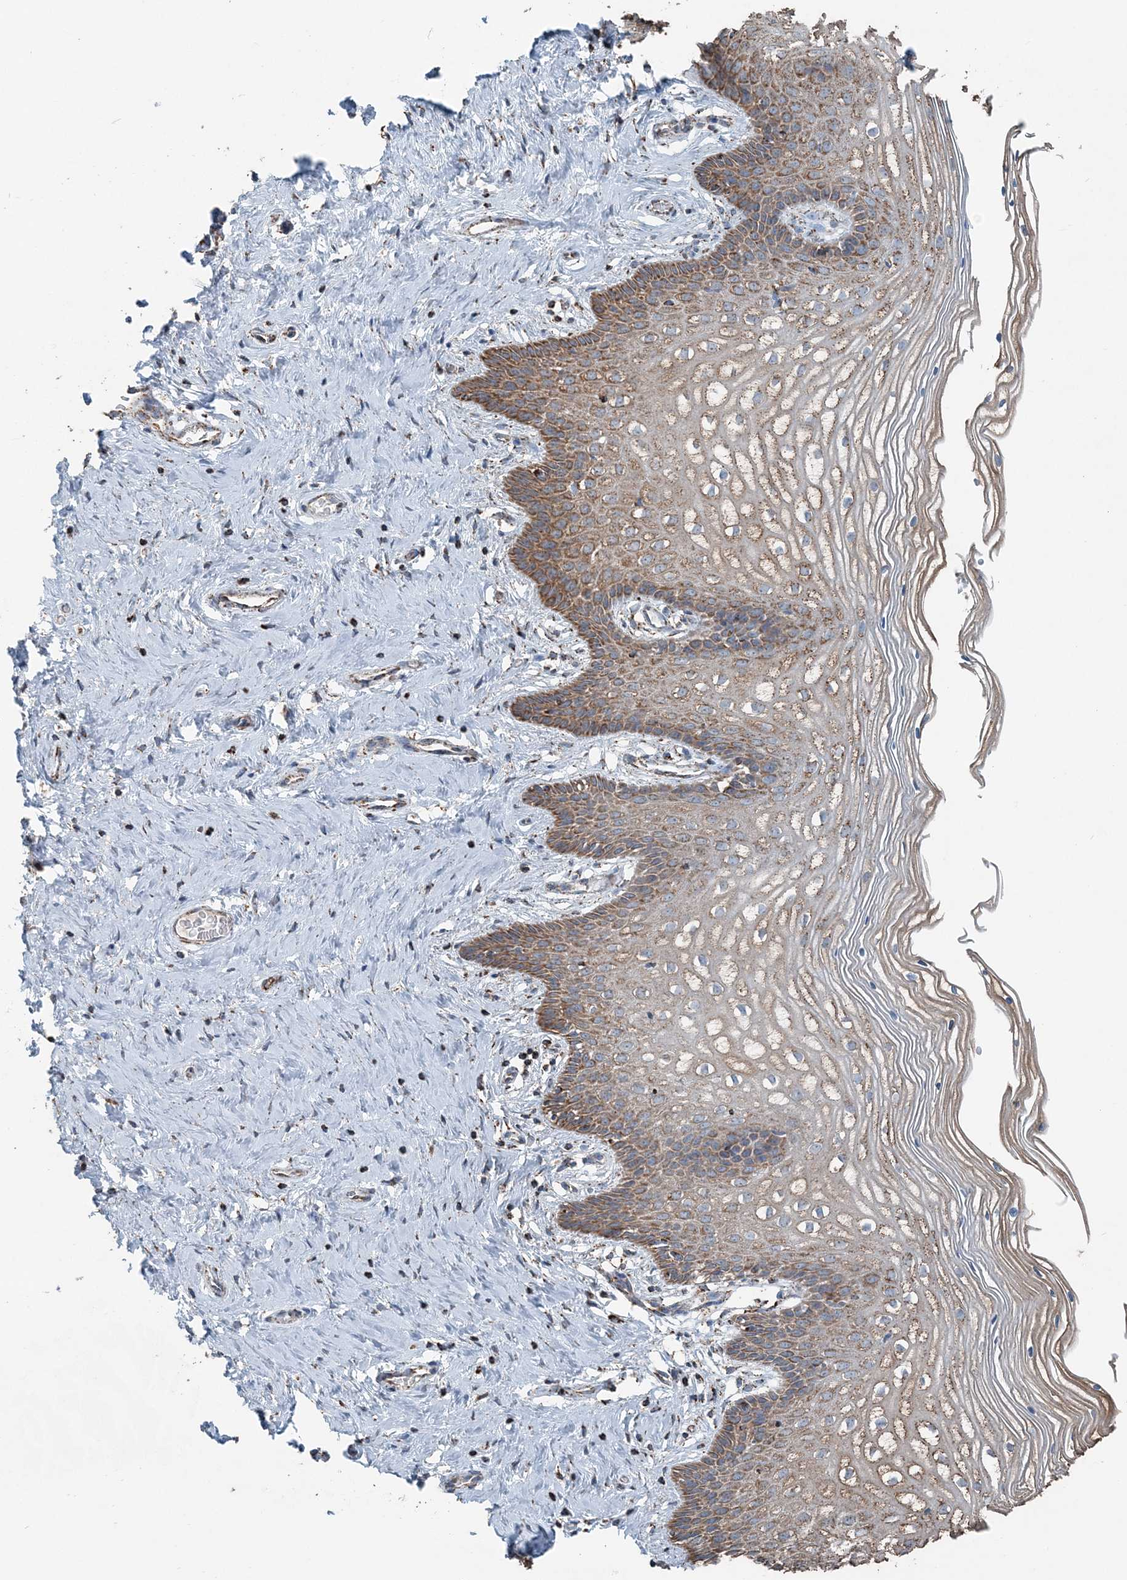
{"staining": {"intensity": "strong", "quantity": "25%-75%", "location": "cytoplasmic/membranous"}, "tissue": "cervix", "cell_type": "Glandular cells", "image_type": "normal", "snomed": [{"axis": "morphology", "description": "Normal tissue, NOS"}, {"axis": "topography", "description": "Cervix"}], "caption": "Immunohistochemical staining of normal human cervix demonstrates 25%-75% levels of strong cytoplasmic/membranous protein staining in approximately 25%-75% of glandular cells. (Stains: DAB in brown, nuclei in blue, Microscopy: brightfield microscopy at high magnification).", "gene": "SUCLG1", "patient": {"sex": "female", "age": 33}}